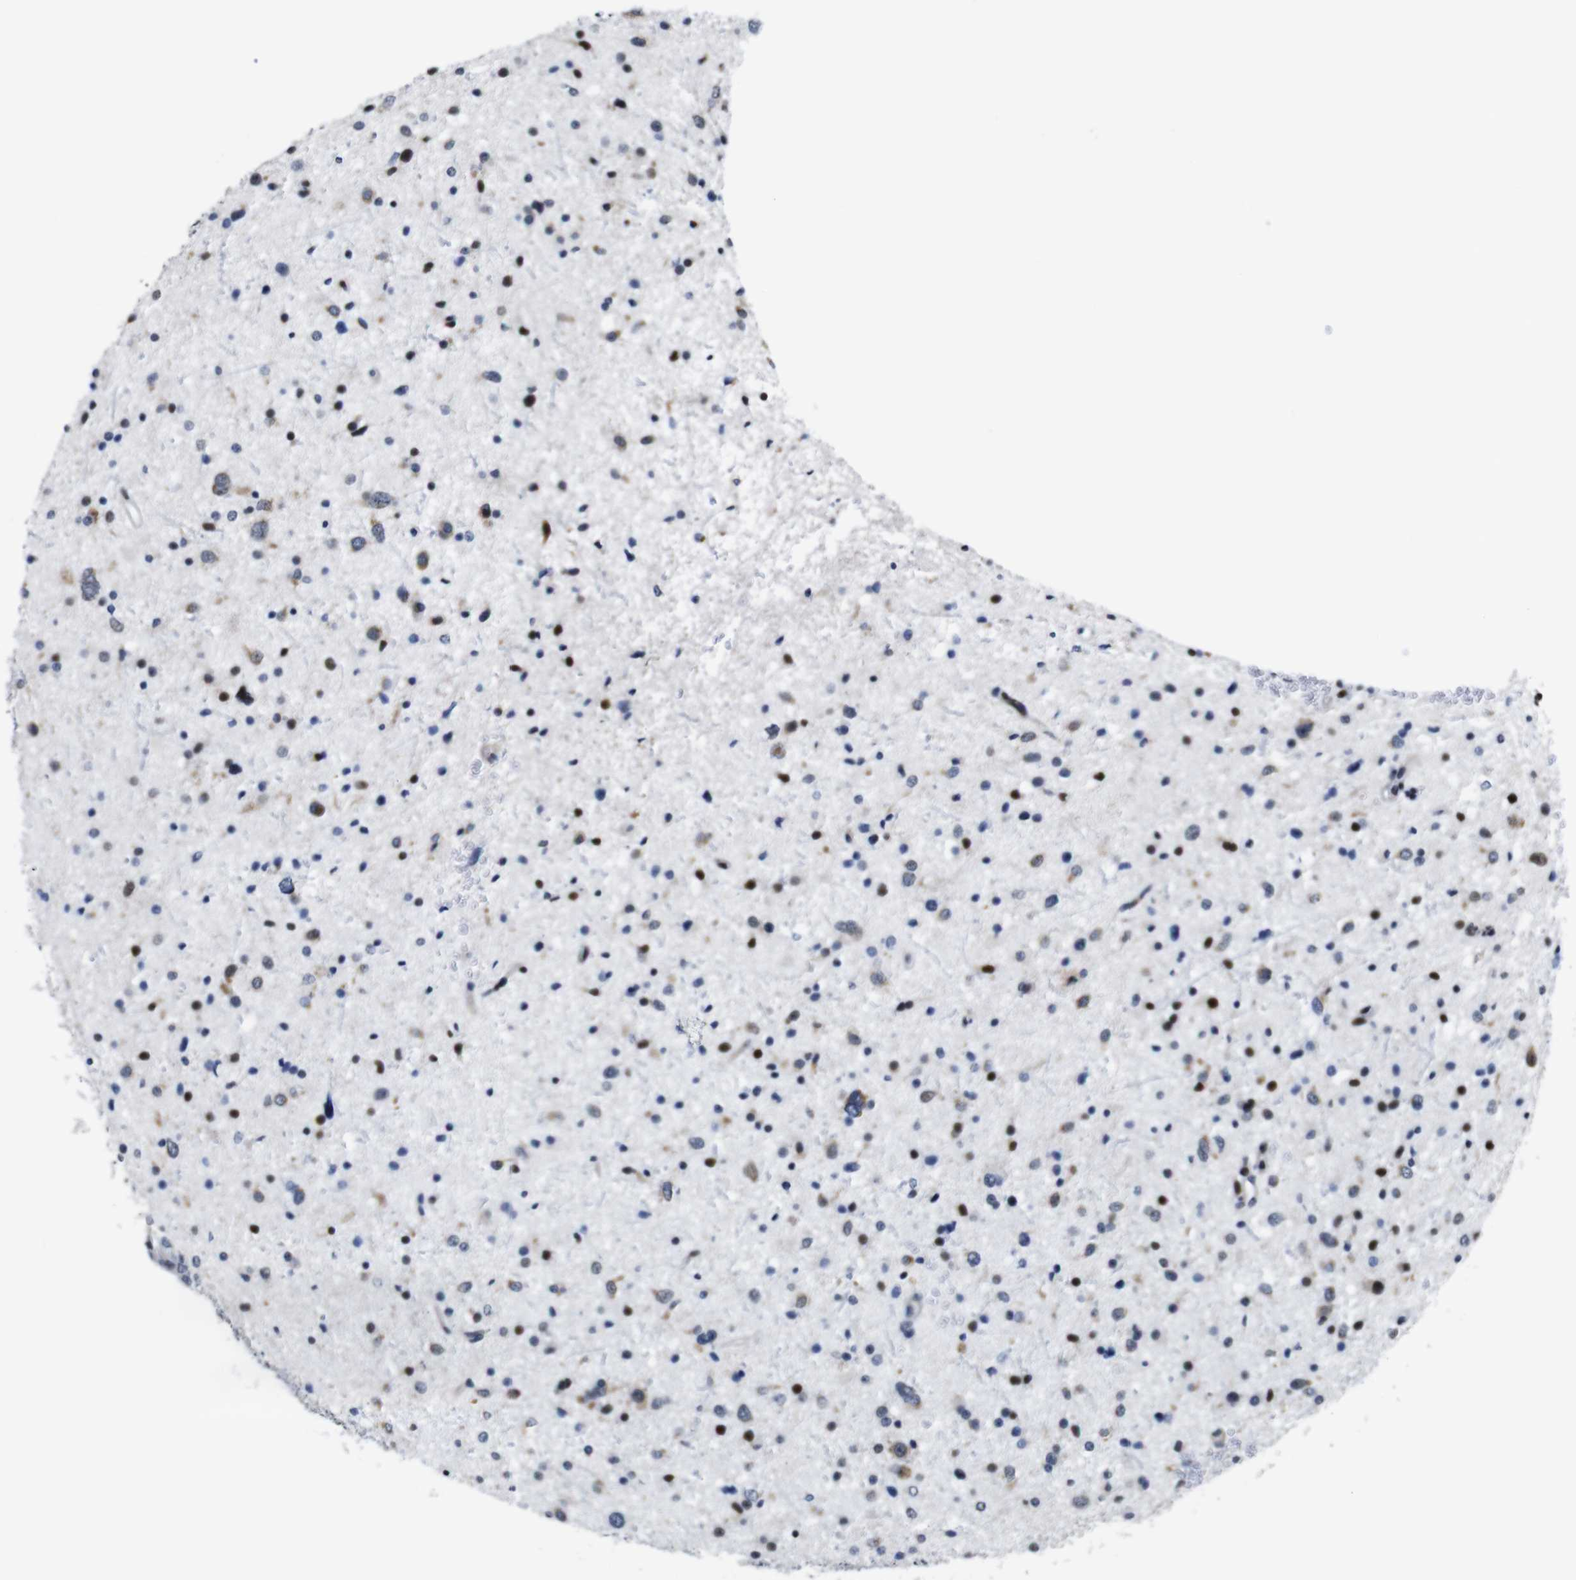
{"staining": {"intensity": "moderate", "quantity": "25%-75%", "location": "cytoplasmic/membranous,nuclear"}, "tissue": "glioma", "cell_type": "Tumor cells", "image_type": "cancer", "snomed": [{"axis": "morphology", "description": "Glioma, malignant, Low grade"}, {"axis": "topography", "description": "Brain"}], "caption": "Protein staining of malignant low-grade glioma tissue demonstrates moderate cytoplasmic/membranous and nuclear positivity in about 25%-75% of tumor cells.", "gene": "GATA6", "patient": {"sex": "female", "age": 37}}